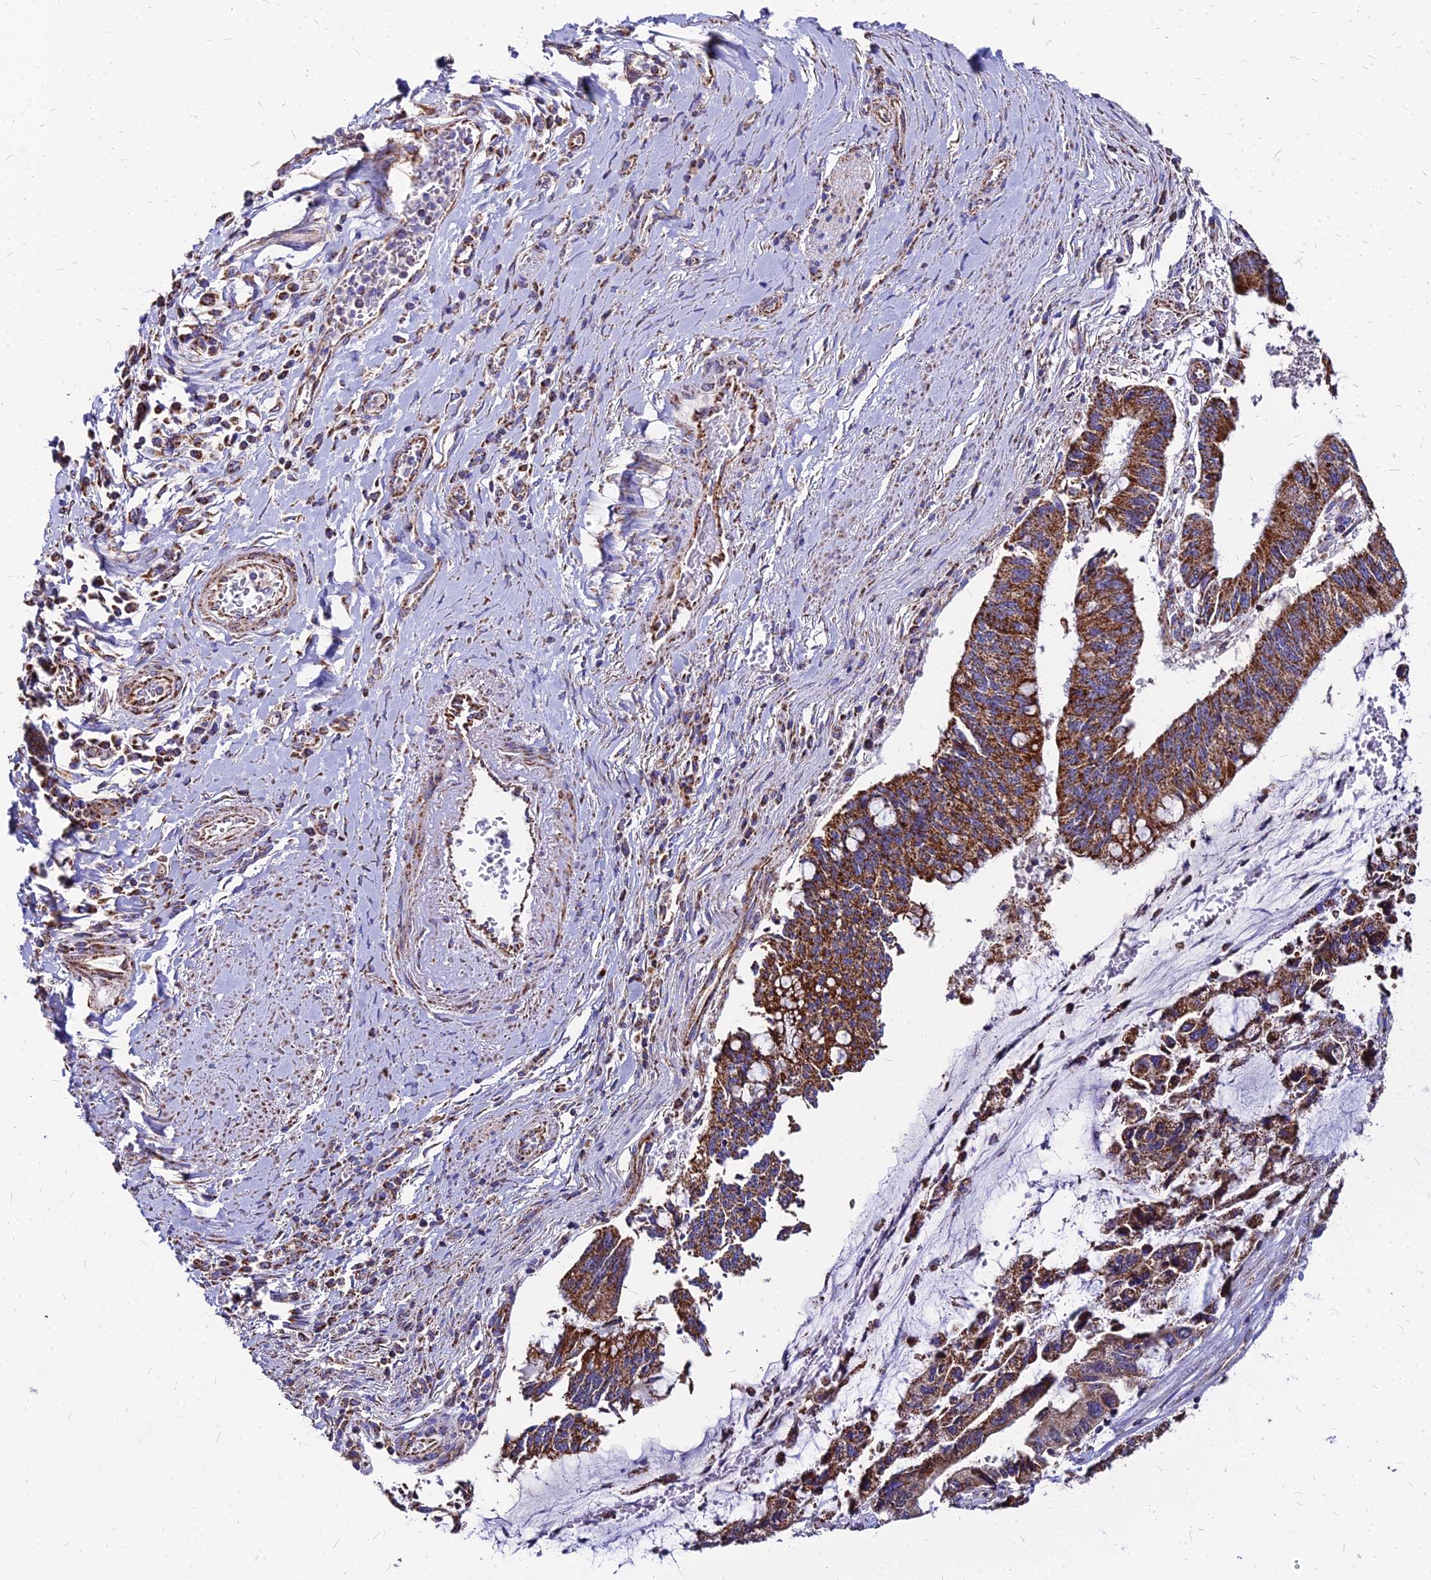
{"staining": {"intensity": "strong", "quantity": ">75%", "location": "cytoplasmic/membranous"}, "tissue": "pancreatic cancer", "cell_type": "Tumor cells", "image_type": "cancer", "snomed": [{"axis": "morphology", "description": "Adenocarcinoma, NOS"}, {"axis": "topography", "description": "Pancreas"}], "caption": "Immunohistochemistry (DAB (3,3'-diaminobenzidine)) staining of adenocarcinoma (pancreatic) demonstrates strong cytoplasmic/membranous protein expression in approximately >75% of tumor cells.", "gene": "DLD", "patient": {"sex": "female", "age": 50}}